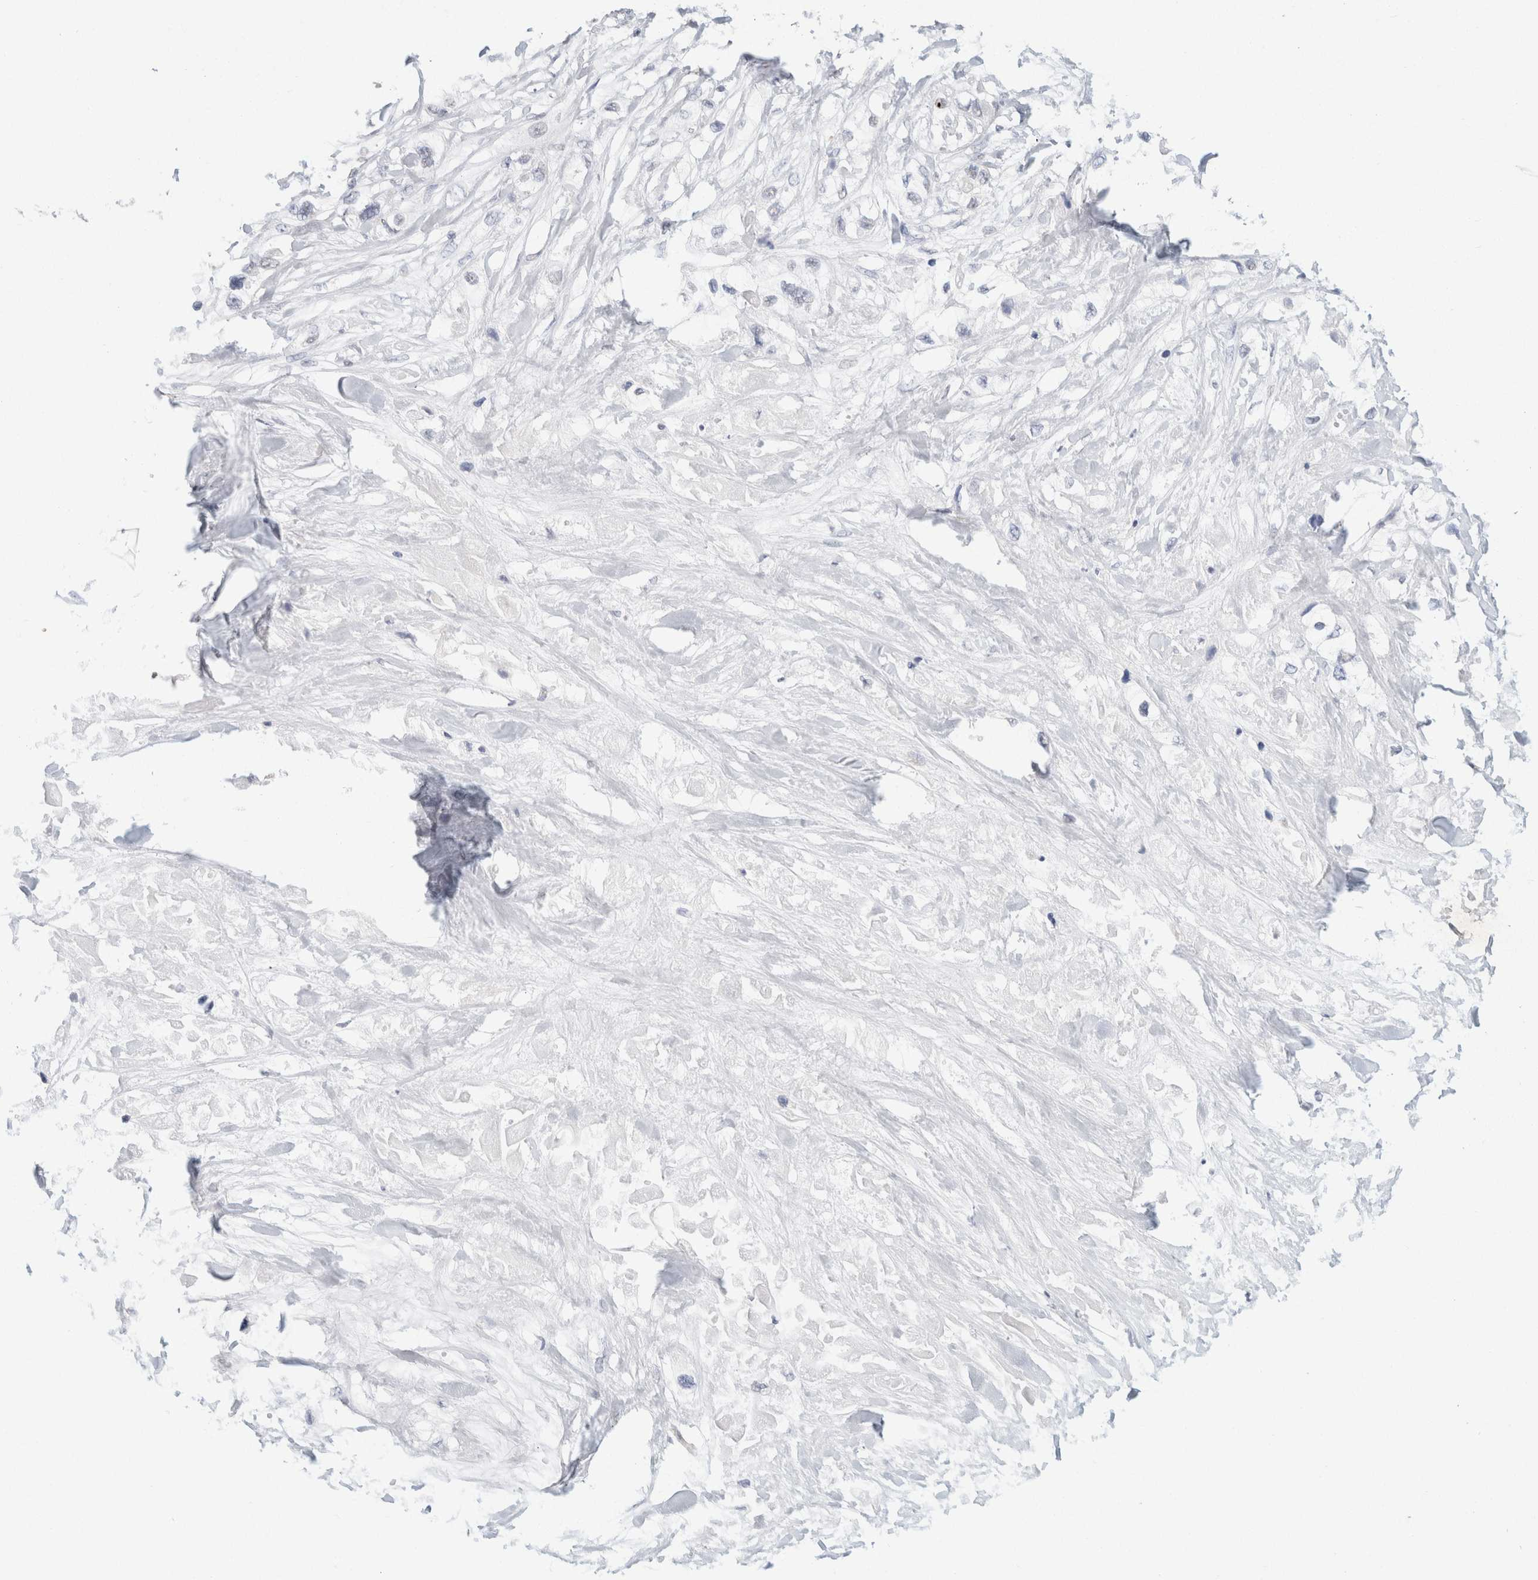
{"staining": {"intensity": "negative", "quantity": "none", "location": "none"}, "tissue": "pancreatic cancer", "cell_type": "Tumor cells", "image_type": "cancer", "snomed": [{"axis": "morphology", "description": "Adenocarcinoma, NOS"}, {"axis": "topography", "description": "Pancreas"}], "caption": "Protein analysis of pancreatic cancer (adenocarcinoma) exhibits no significant expression in tumor cells.", "gene": "CD80", "patient": {"sex": "female", "age": 70}}